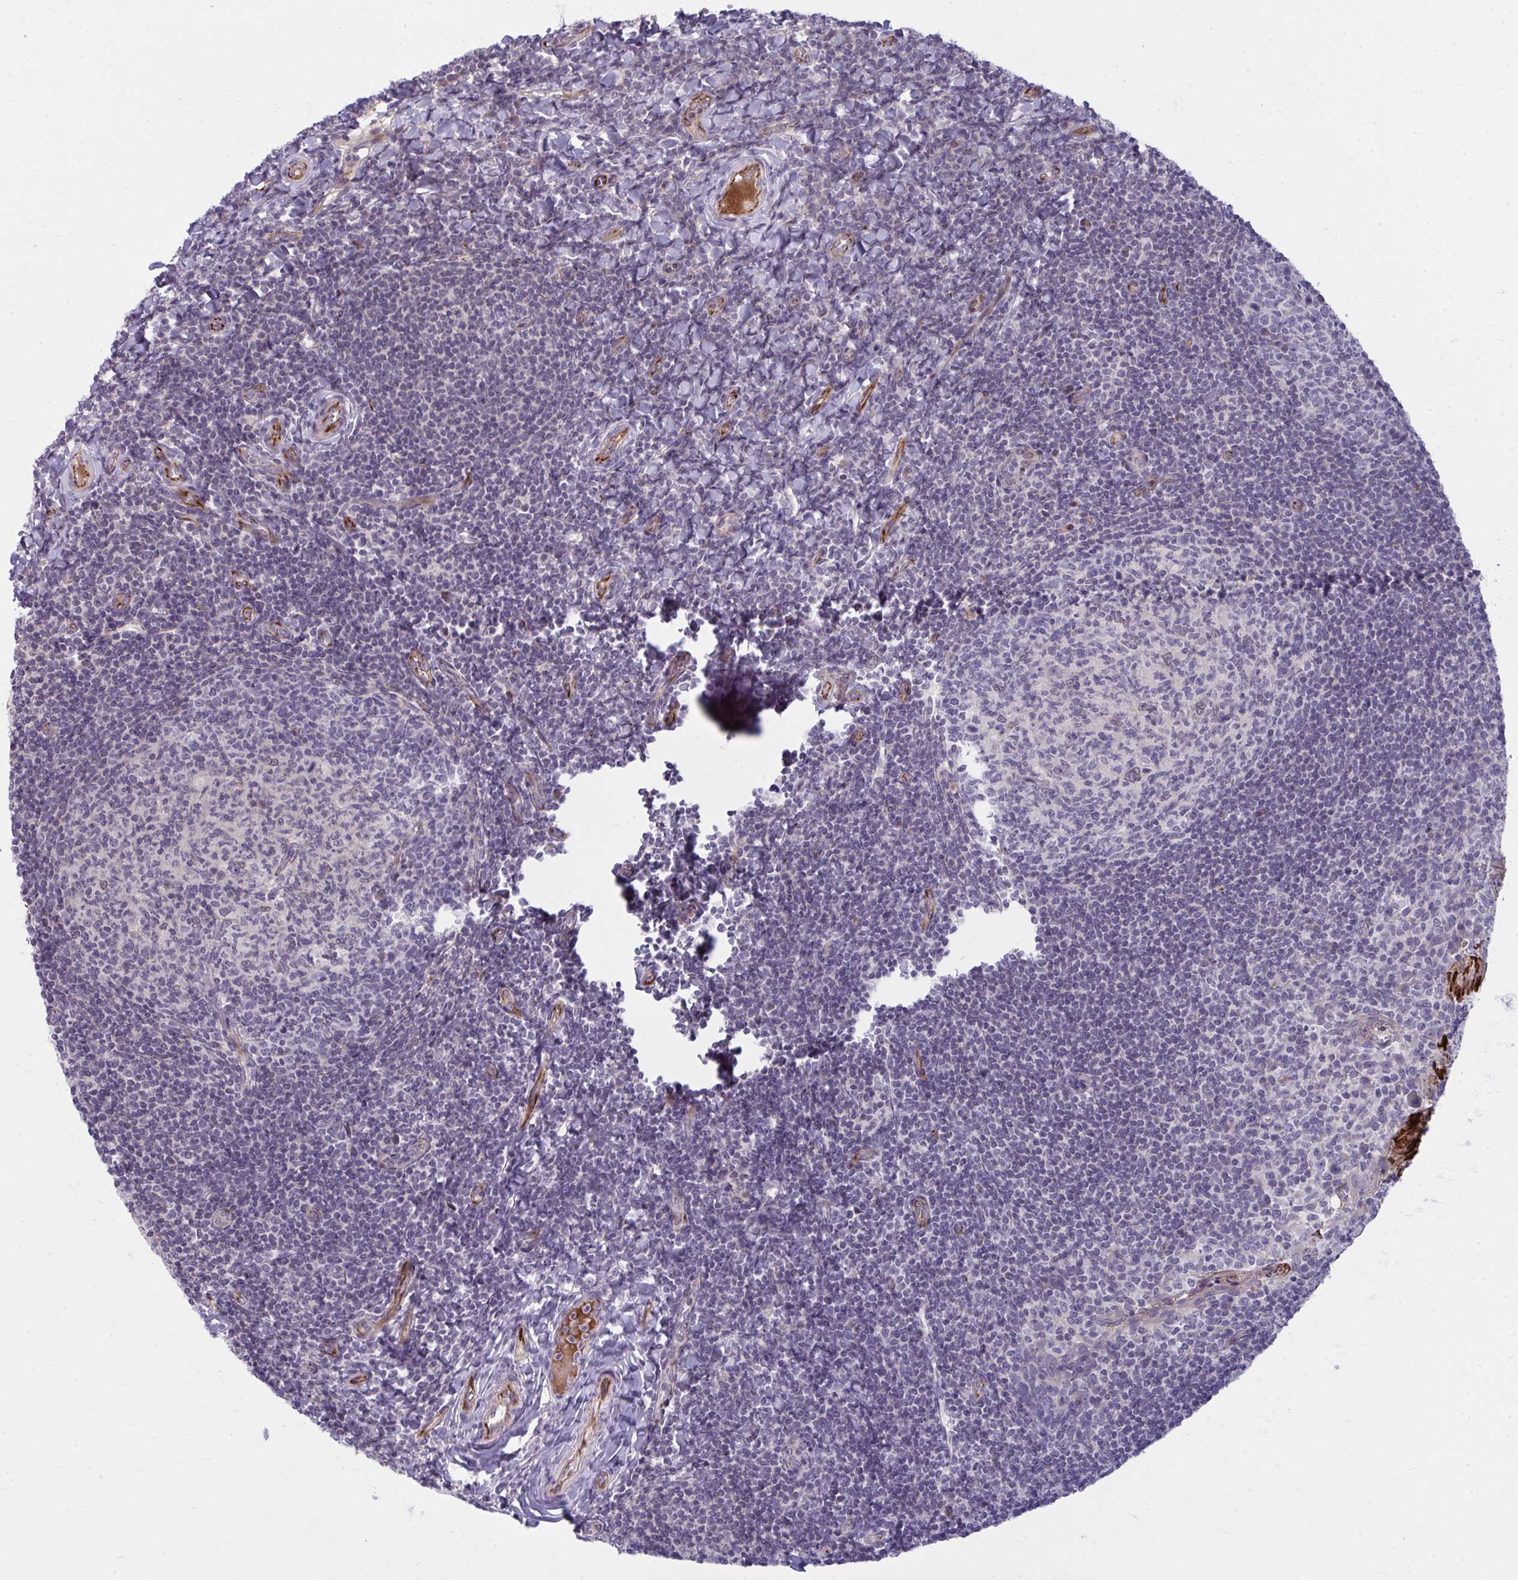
{"staining": {"intensity": "negative", "quantity": "none", "location": "none"}, "tissue": "tonsil", "cell_type": "Germinal center cells", "image_type": "normal", "snomed": [{"axis": "morphology", "description": "Normal tissue, NOS"}, {"axis": "topography", "description": "Tonsil"}], "caption": "The micrograph reveals no staining of germinal center cells in unremarkable tonsil. (DAB (3,3'-diaminobenzidine) IHC with hematoxylin counter stain).", "gene": "SLC14A1", "patient": {"sex": "female", "age": 10}}